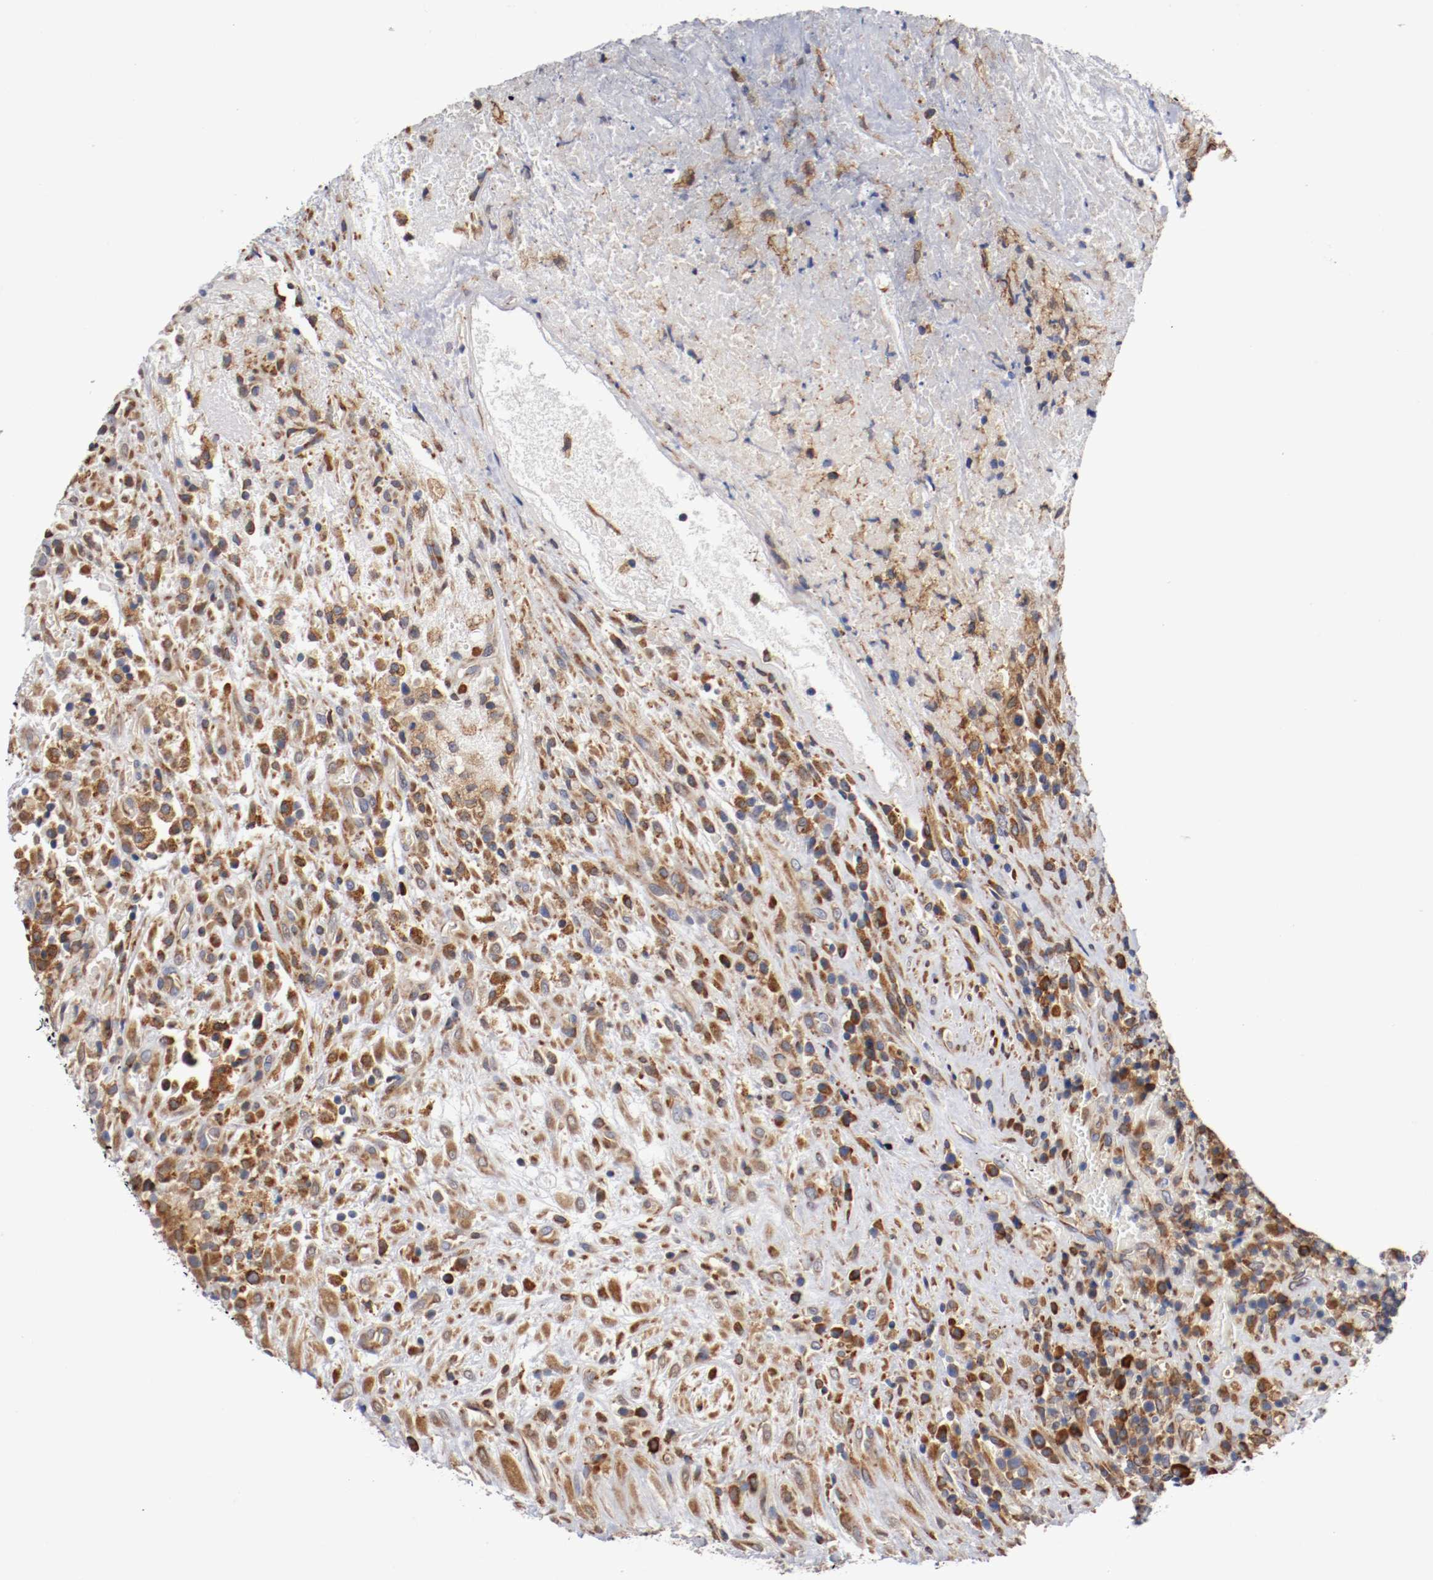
{"staining": {"intensity": "strong", "quantity": ">75%", "location": "cytoplasmic/membranous"}, "tissue": "testis cancer", "cell_type": "Tumor cells", "image_type": "cancer", "snomed": [{"axis": "morphology", "description": "Necrosis, NOS"}, {"axis": "morphology", "description": "Carcinoma, Embryonal, NOS"}, {"axis": "topography", "description": "Testis"}], "caption": "This micrograph shows testis embryonal carcinoma stained with immunohistochemistry to label a protein in brown. The cytoplasmic/membranous of tumor cells show strong positivity for the protein. Nuclei are counter-stained blue.", "gene": "TNFSF13", "patient": {"sex": "male", "age": 19}}